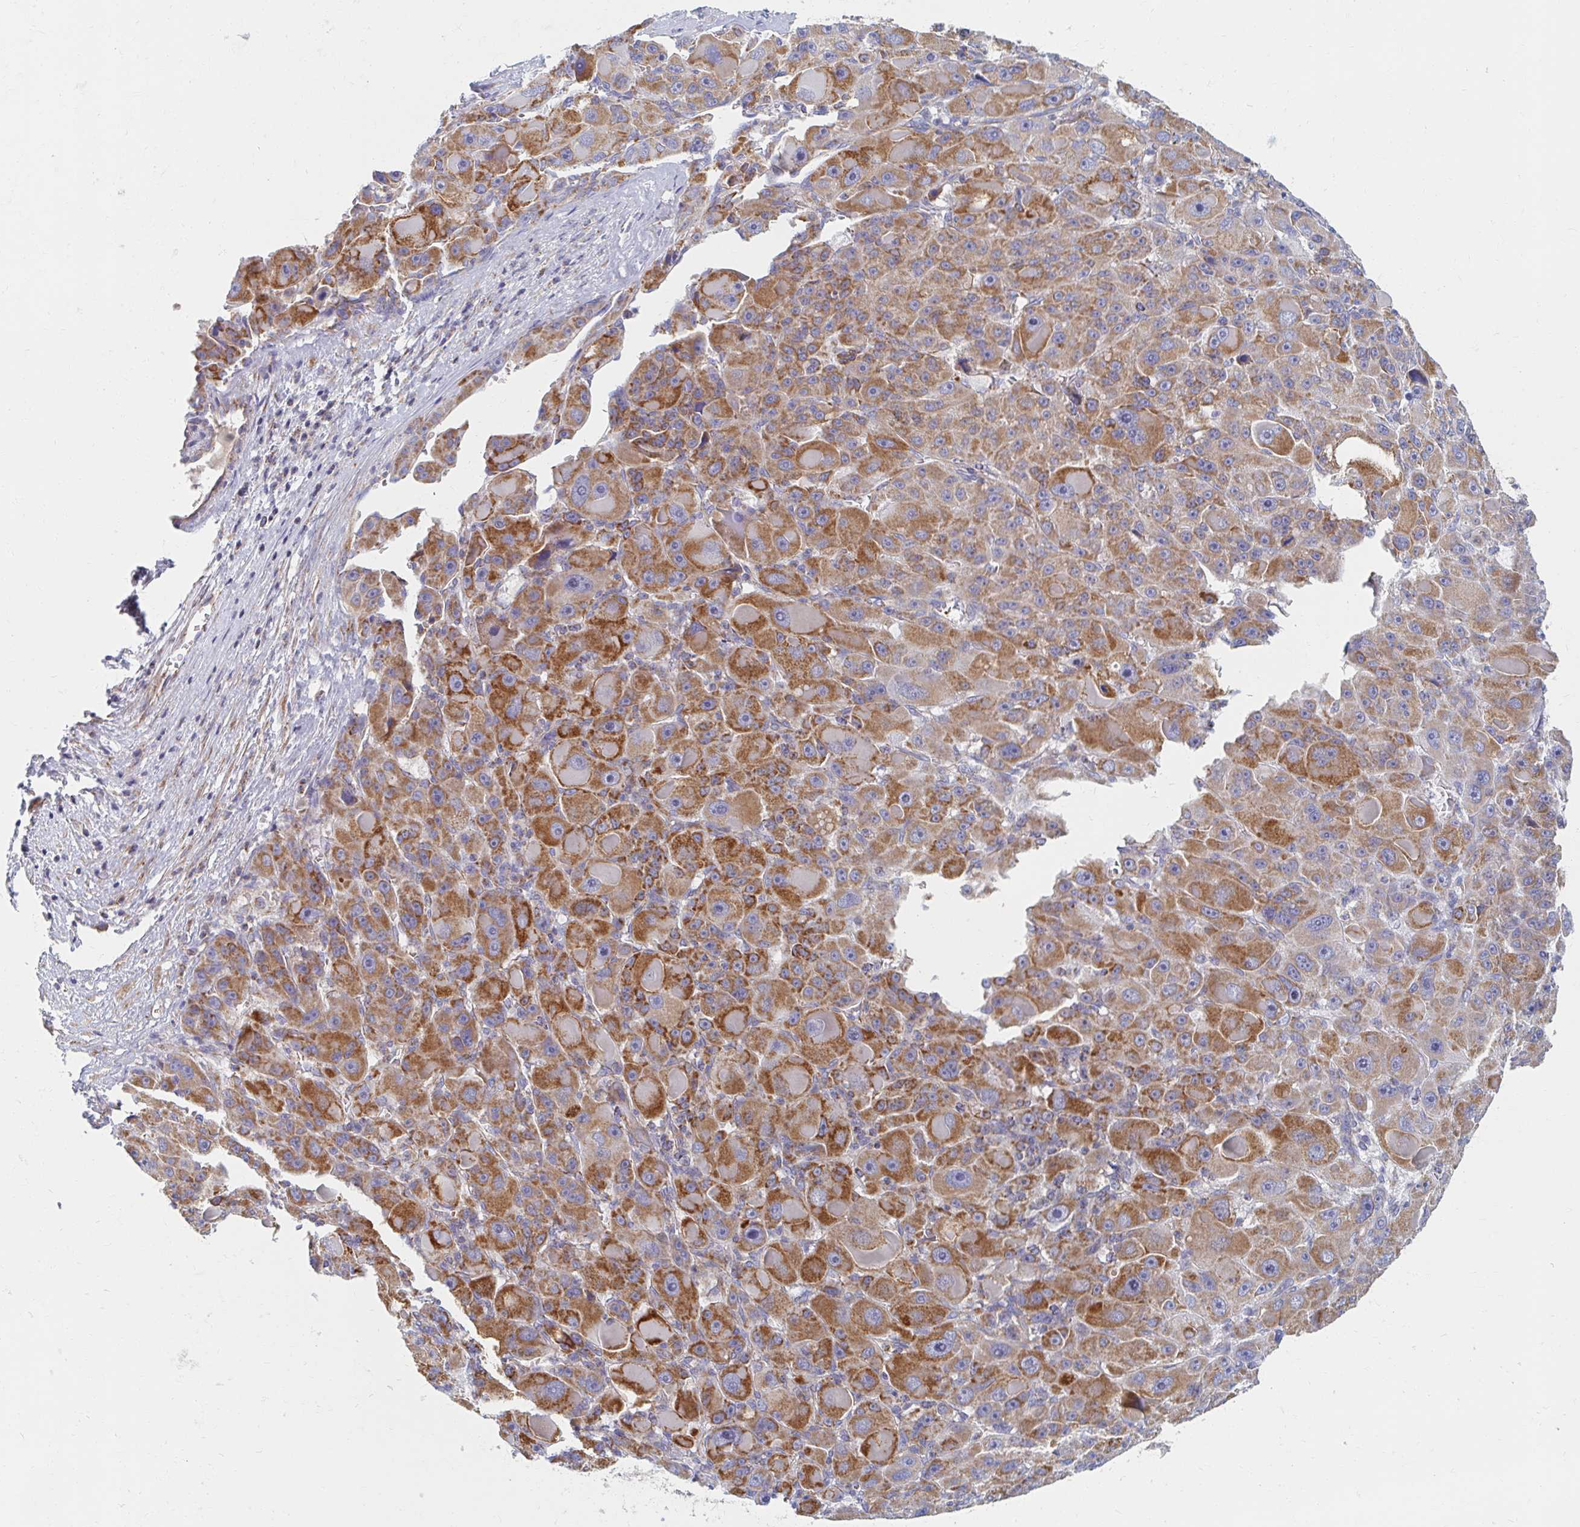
{"staining": {"intensity": "strong", "quantity": "25%-75%", "location": "cytoplasmic/membranous"}, "tissue": "liver cancer", "cell_type": "Tumor cells", "image_type": "cancer", "snomed": [{"axis": "morphology", "description": "Carcinoma, Hepatocellular, NOS"}, {"axis": "topography", "description": "Liver"}], "caption": "Strong cytoplasmic/membranous positivity is seen in about 25%-75% of tumor cells in liver cancer.", "gene": "MAVS", "patient": {"sex": "male", "age": 76}}